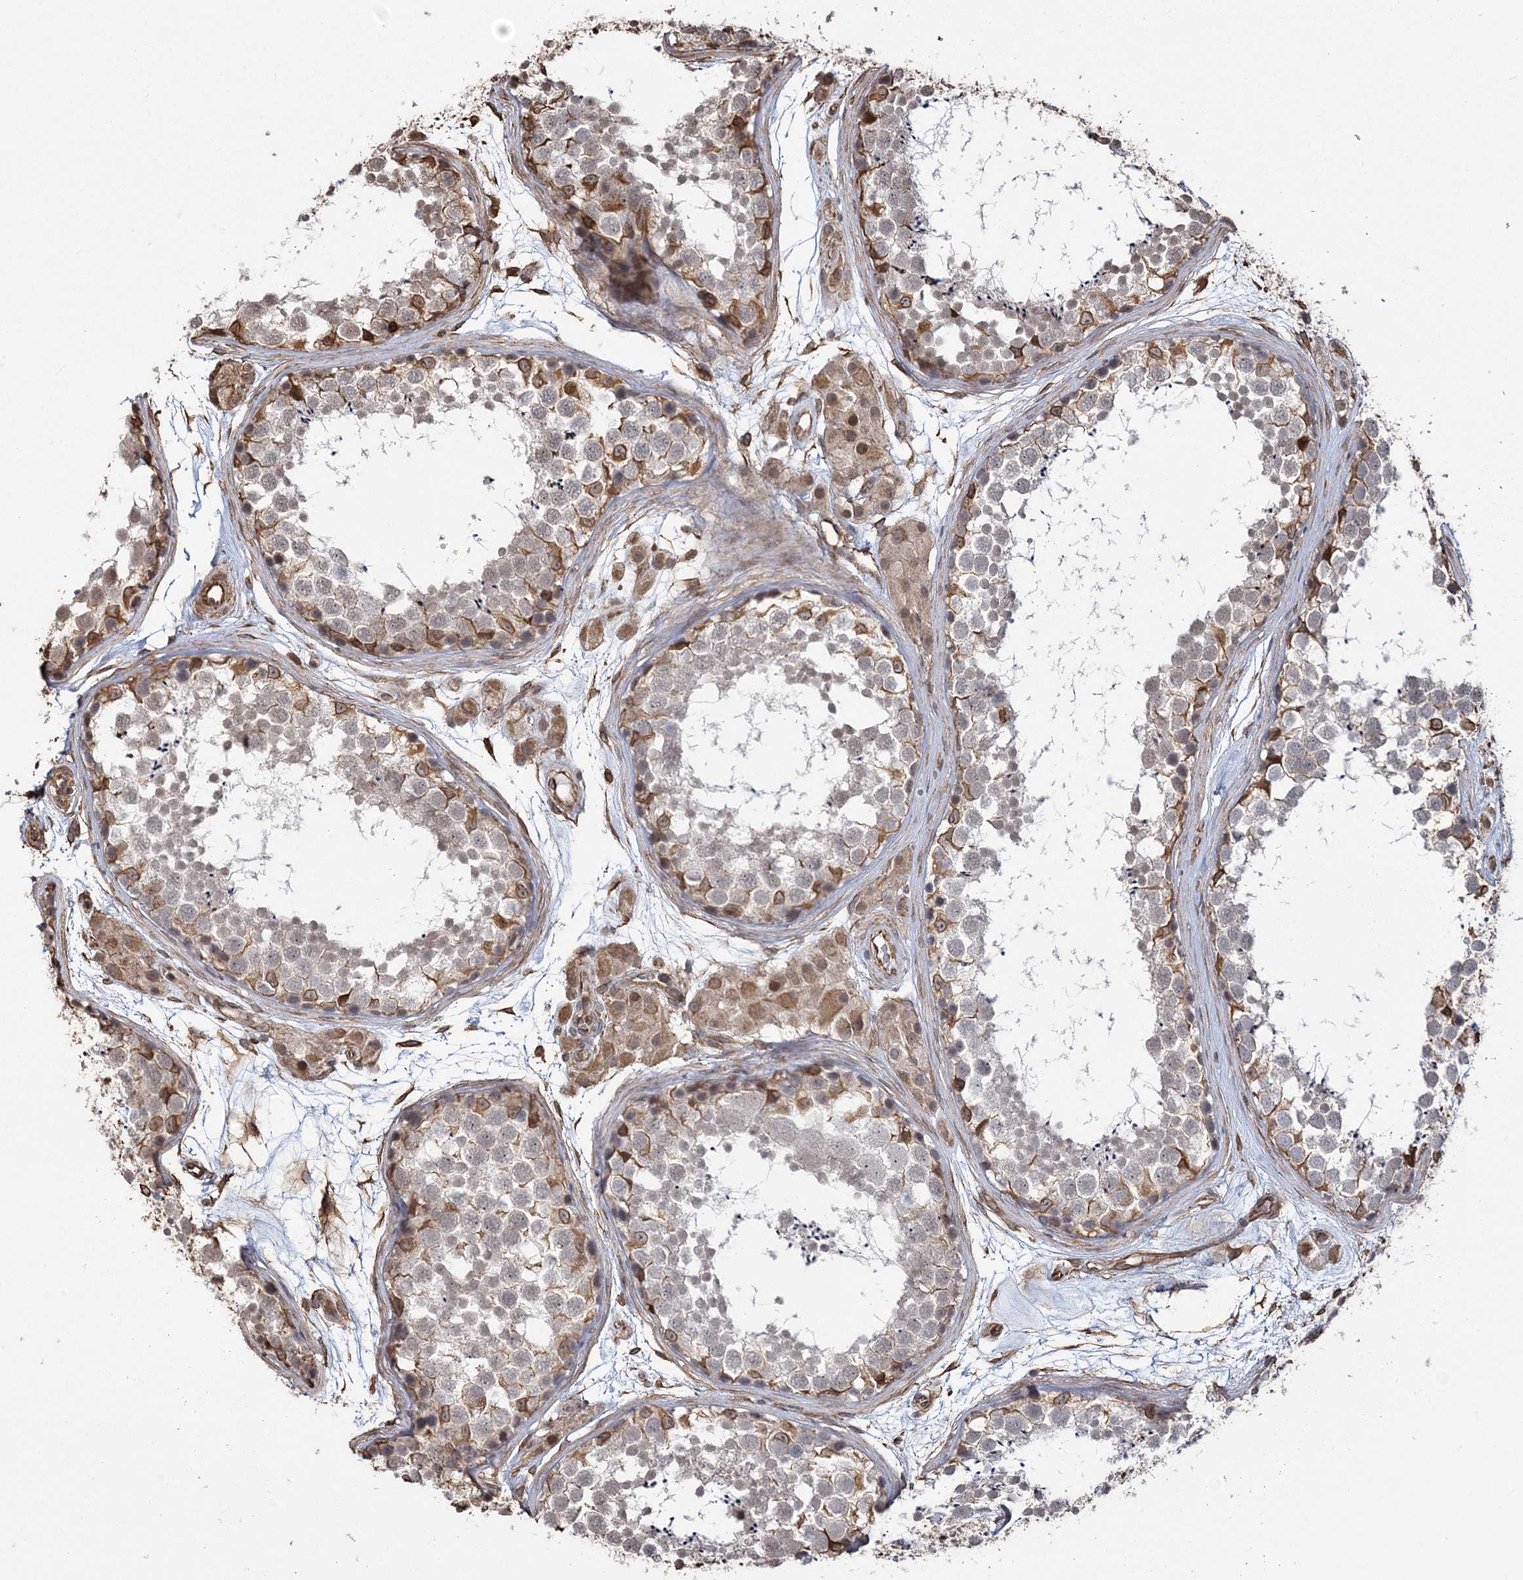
{"staining": {"intensity": "moderate", "quantity": "25%-75%", "location": "cytoplasmic/membranous"}, "tissue": "testis", "cell_type": "Cells in seminiferous ducts", "image_type": "normal", "snomed": [{"axis": "morphology", "description": "Normal tissue, NOS"}, {"axis": "topography", "description": "Testis"}], "caption": "Cells in seminiferous ducts reveal medium levels of moderate cytoplasmic/membranous expression in approximately 25%-75% of cells in normal human testis. The protein is stained brown, and the nuclei are stained in blue (DAB IHC with brightfield microscopy, high magnification).", "gene": "ATP11B", "patient": {"sex": "male", "age": 56}}